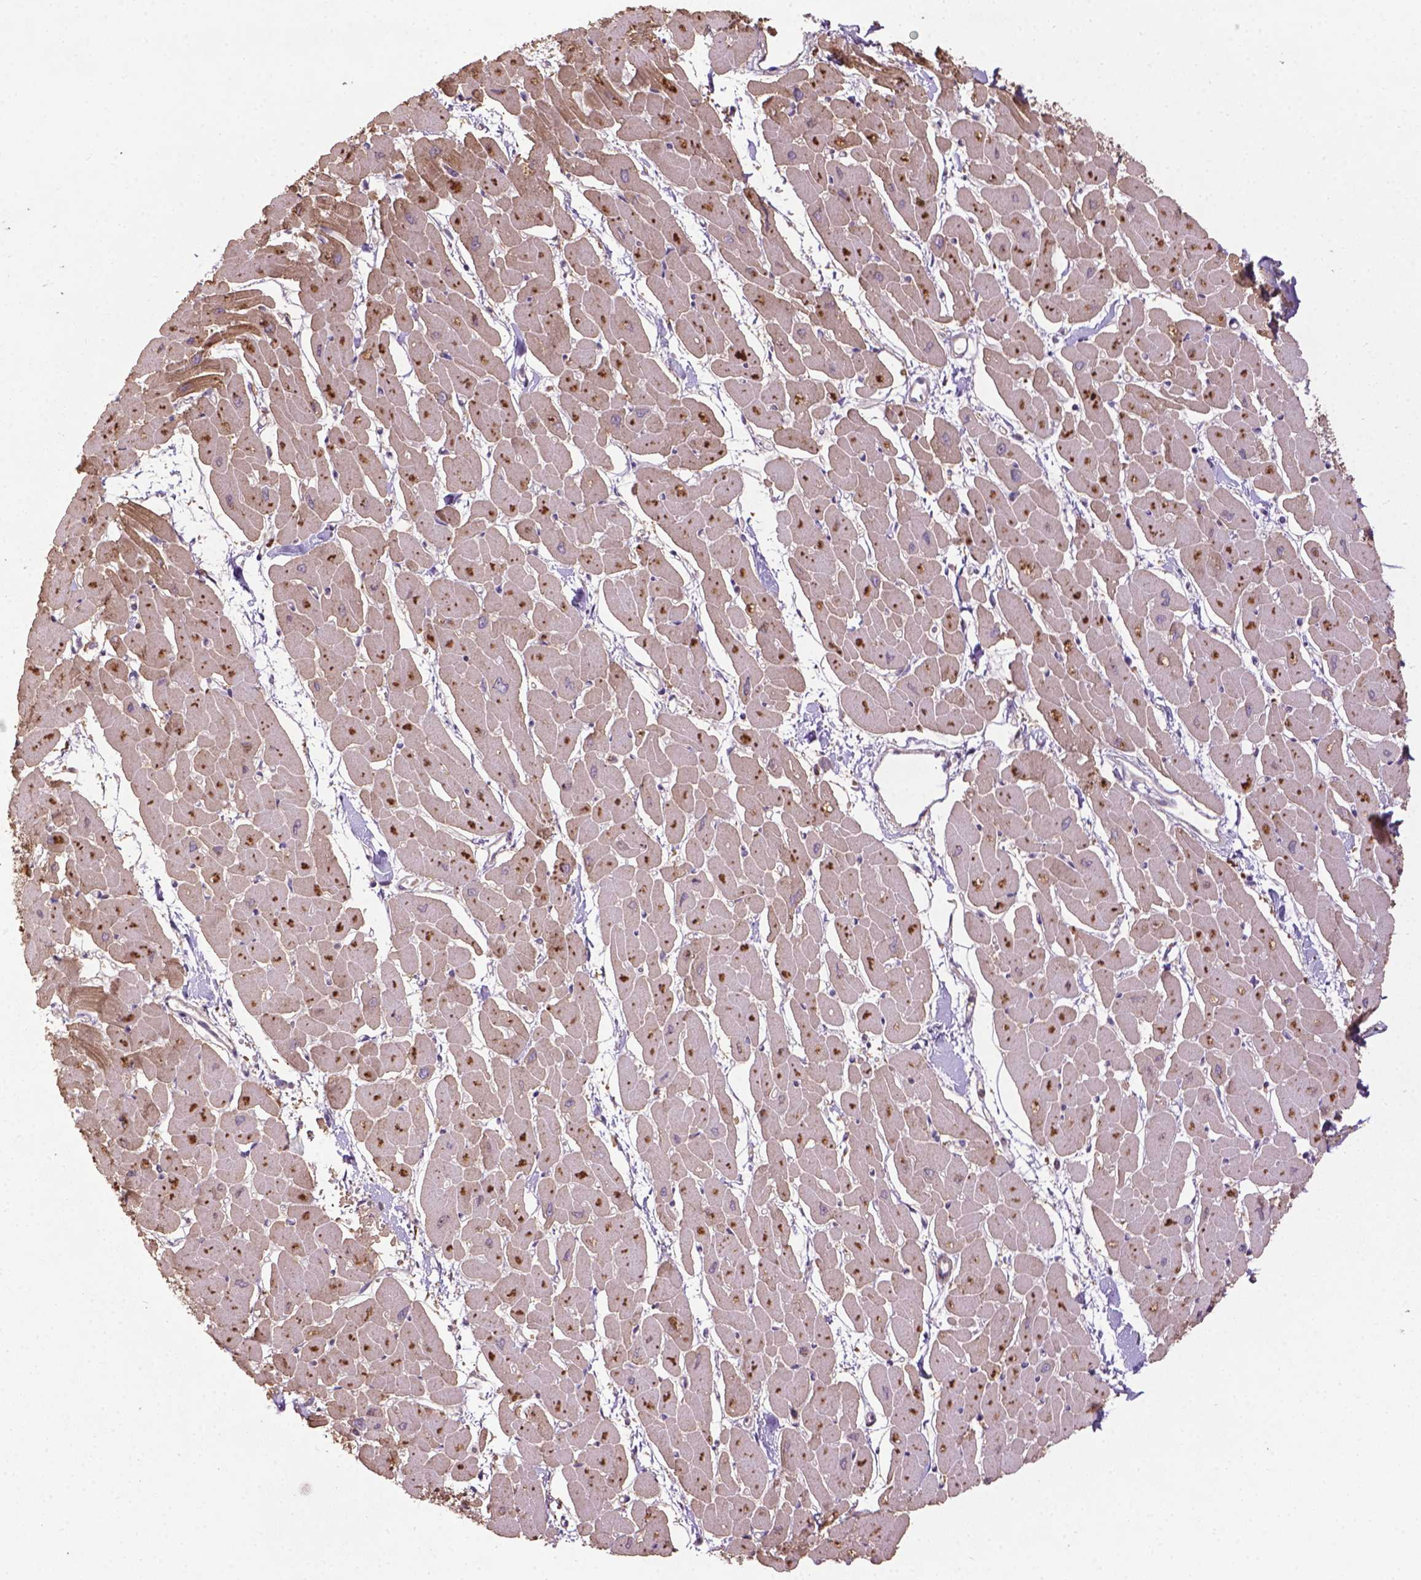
{"staining": {"intensity": "moderate", "quantity": ">75%", "location": "cytoplasmic/membranous"}, "tissue": "heart muscle", "cell_type": "Cardiomyocytes", "image_type": "normal", "snomed": [{"axis": "morphology", "description": "Normal tissue, NOS"}, {"axis": "topography", "description": "Heart"}], "caption": "Brown immunohistochemical staining in benign heart muscle shows moderate cytoplasmic/membranous positivity in about >75% of cardiomyocytes.", "gene": "GAS1", "patient": {"sex": "male", "age": 57}}